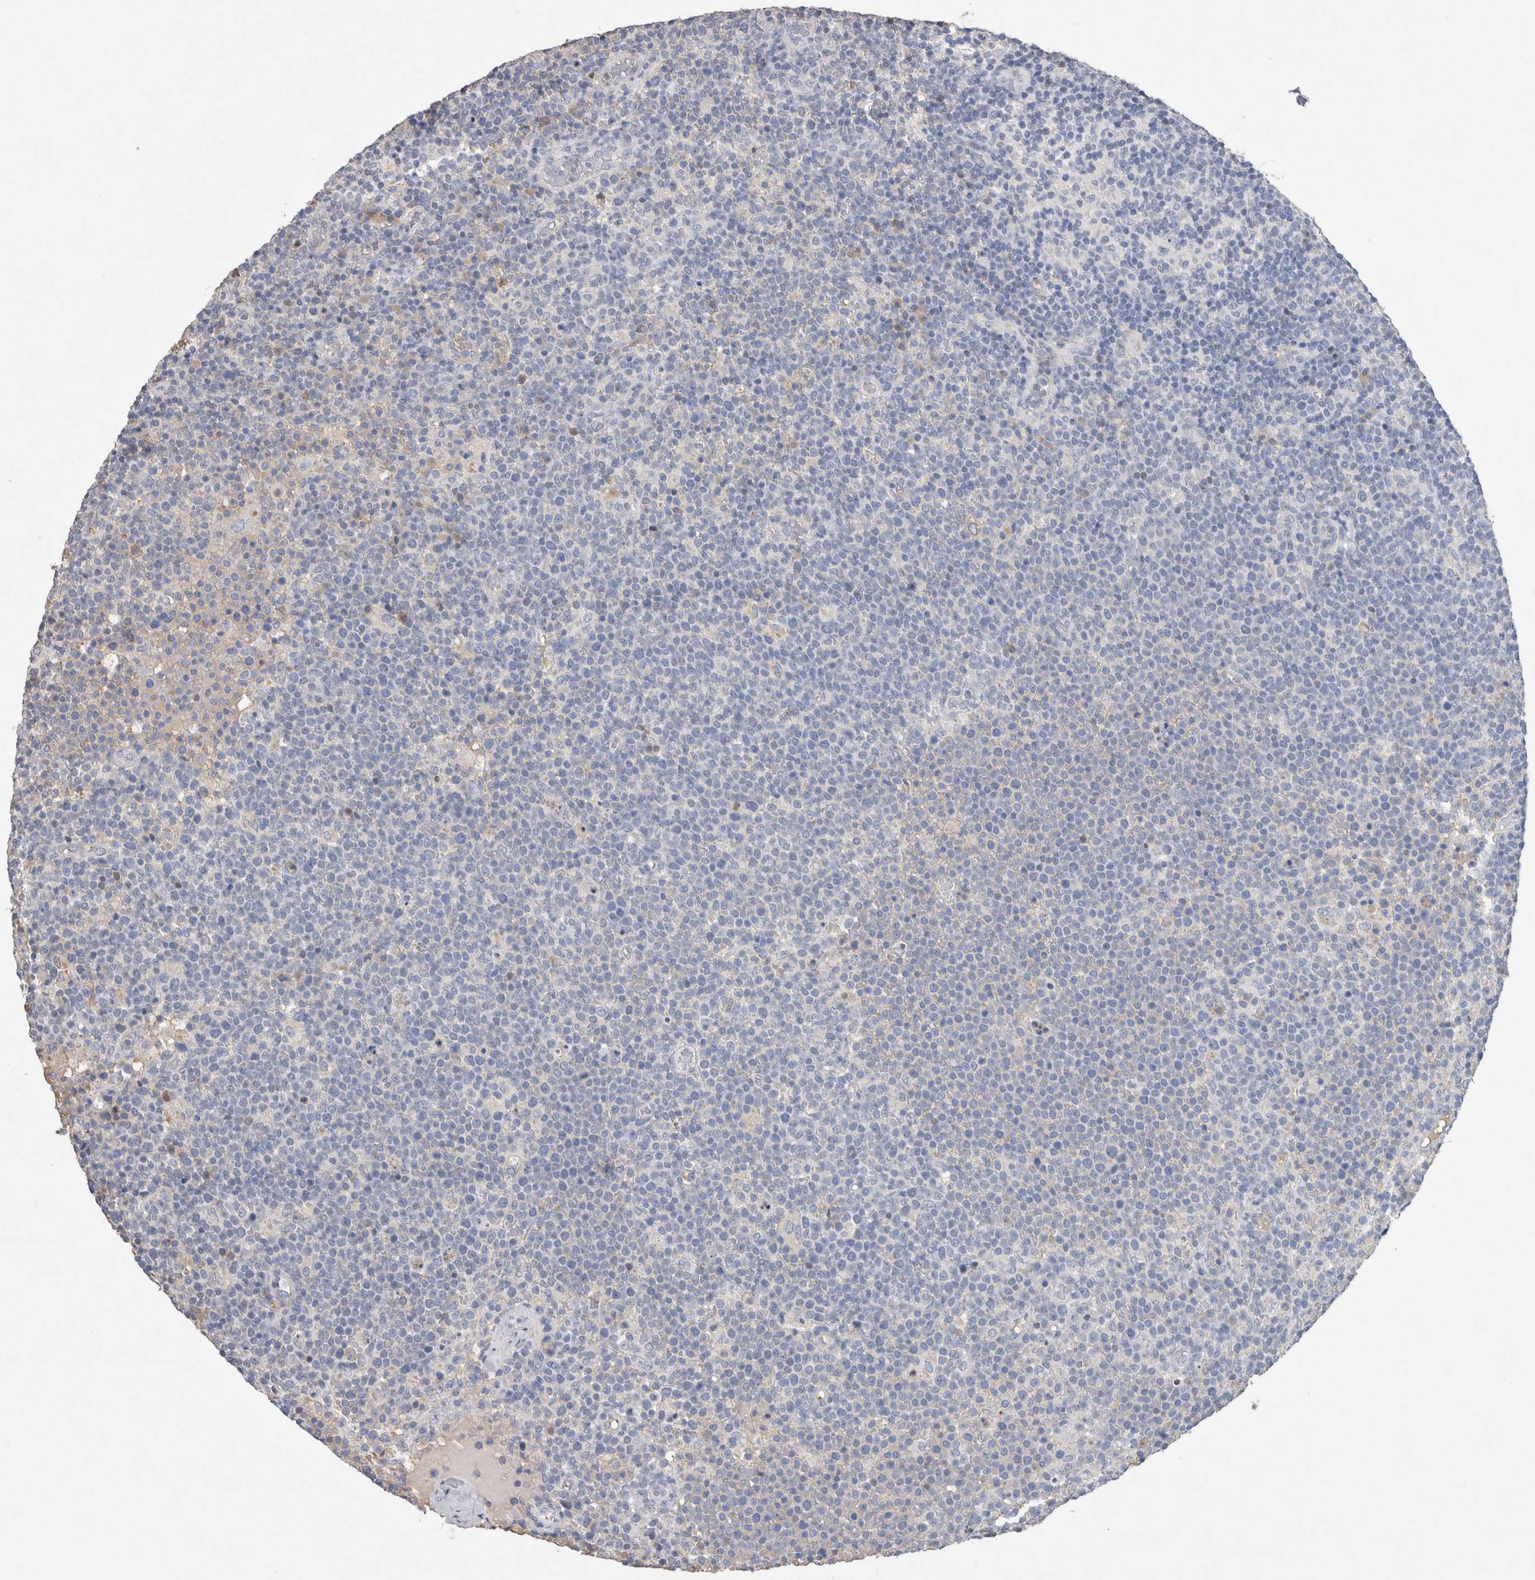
{"staining": {"intensity": "negative", "quantity": "none", "location": "none"}, "tissue": "lymphoma", "cell_type": "Tumor cells", "image_type": "cancer", "snomed": [{"axis": "morphology", "description": "Malignant lymphoma, non-Hodgkin's type, High grade"}, {"axis": "topography", "description": "Lymph node"}], "caption": "The IHC photomicrograph has no significant staining in tumor cells of malignant lymphoma, non-Hodgkin's type (high-grade) tissue.", "gene": "FABP7", "patient": {"sex": "male", "age": 61}}